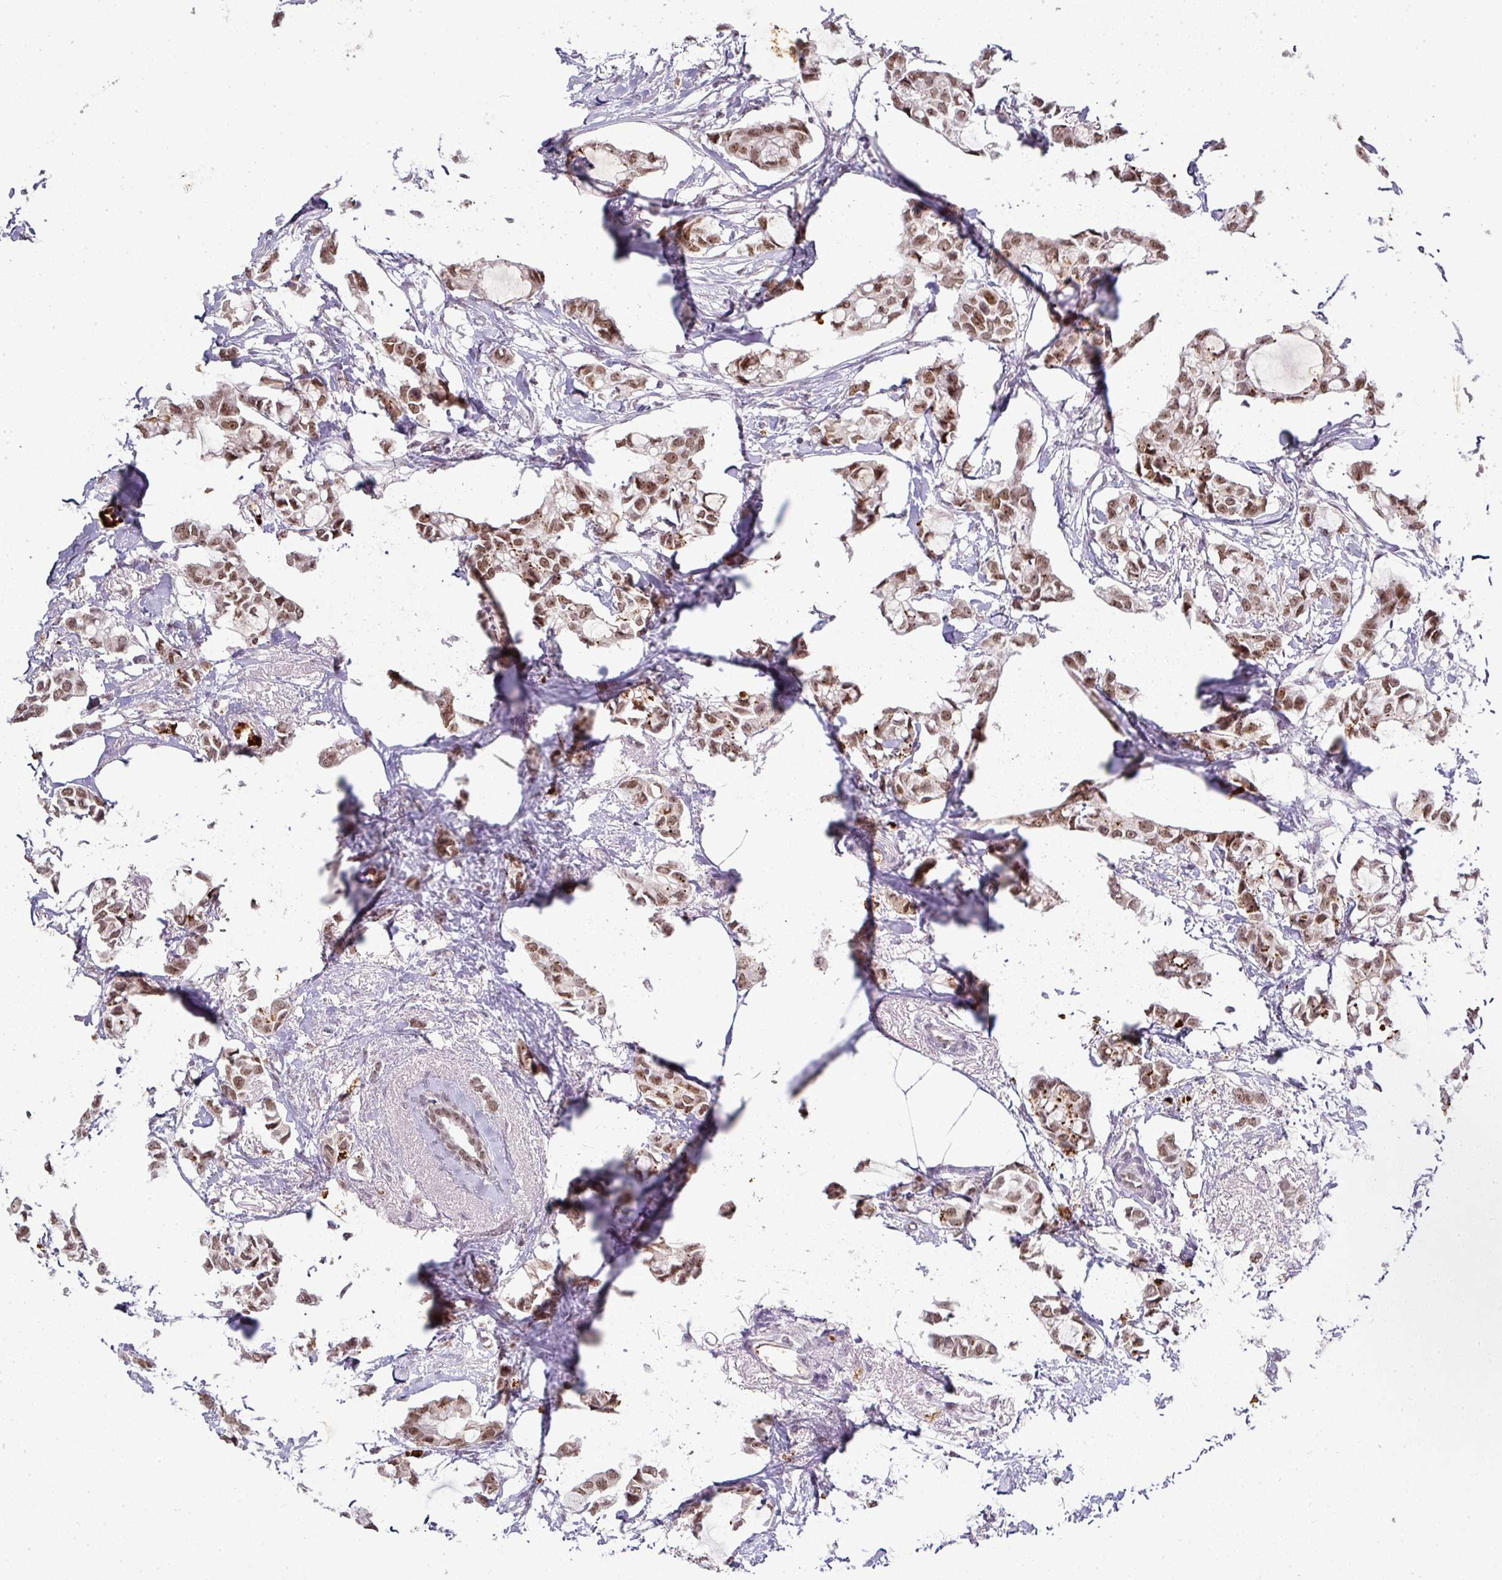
{"staining": {"intensity": "moderate", "quantity": ">75%", "location": "nuclear"}, "tissue": "breast cancer", "cell_type": "Tumor cells", "image_type": "cancer", "snomed": [{"axis": "morphology", "description": "Duct carcinoma"}, {"axis": "topography", "description": "Breast"}], "caption": "This is an image of immunohistochemistry staining of breast cancer, which shows moderate staining in the nuclear of tumor cells.", "gene": "NEIL1", "patient": {"sex": "female", "age": 73}}